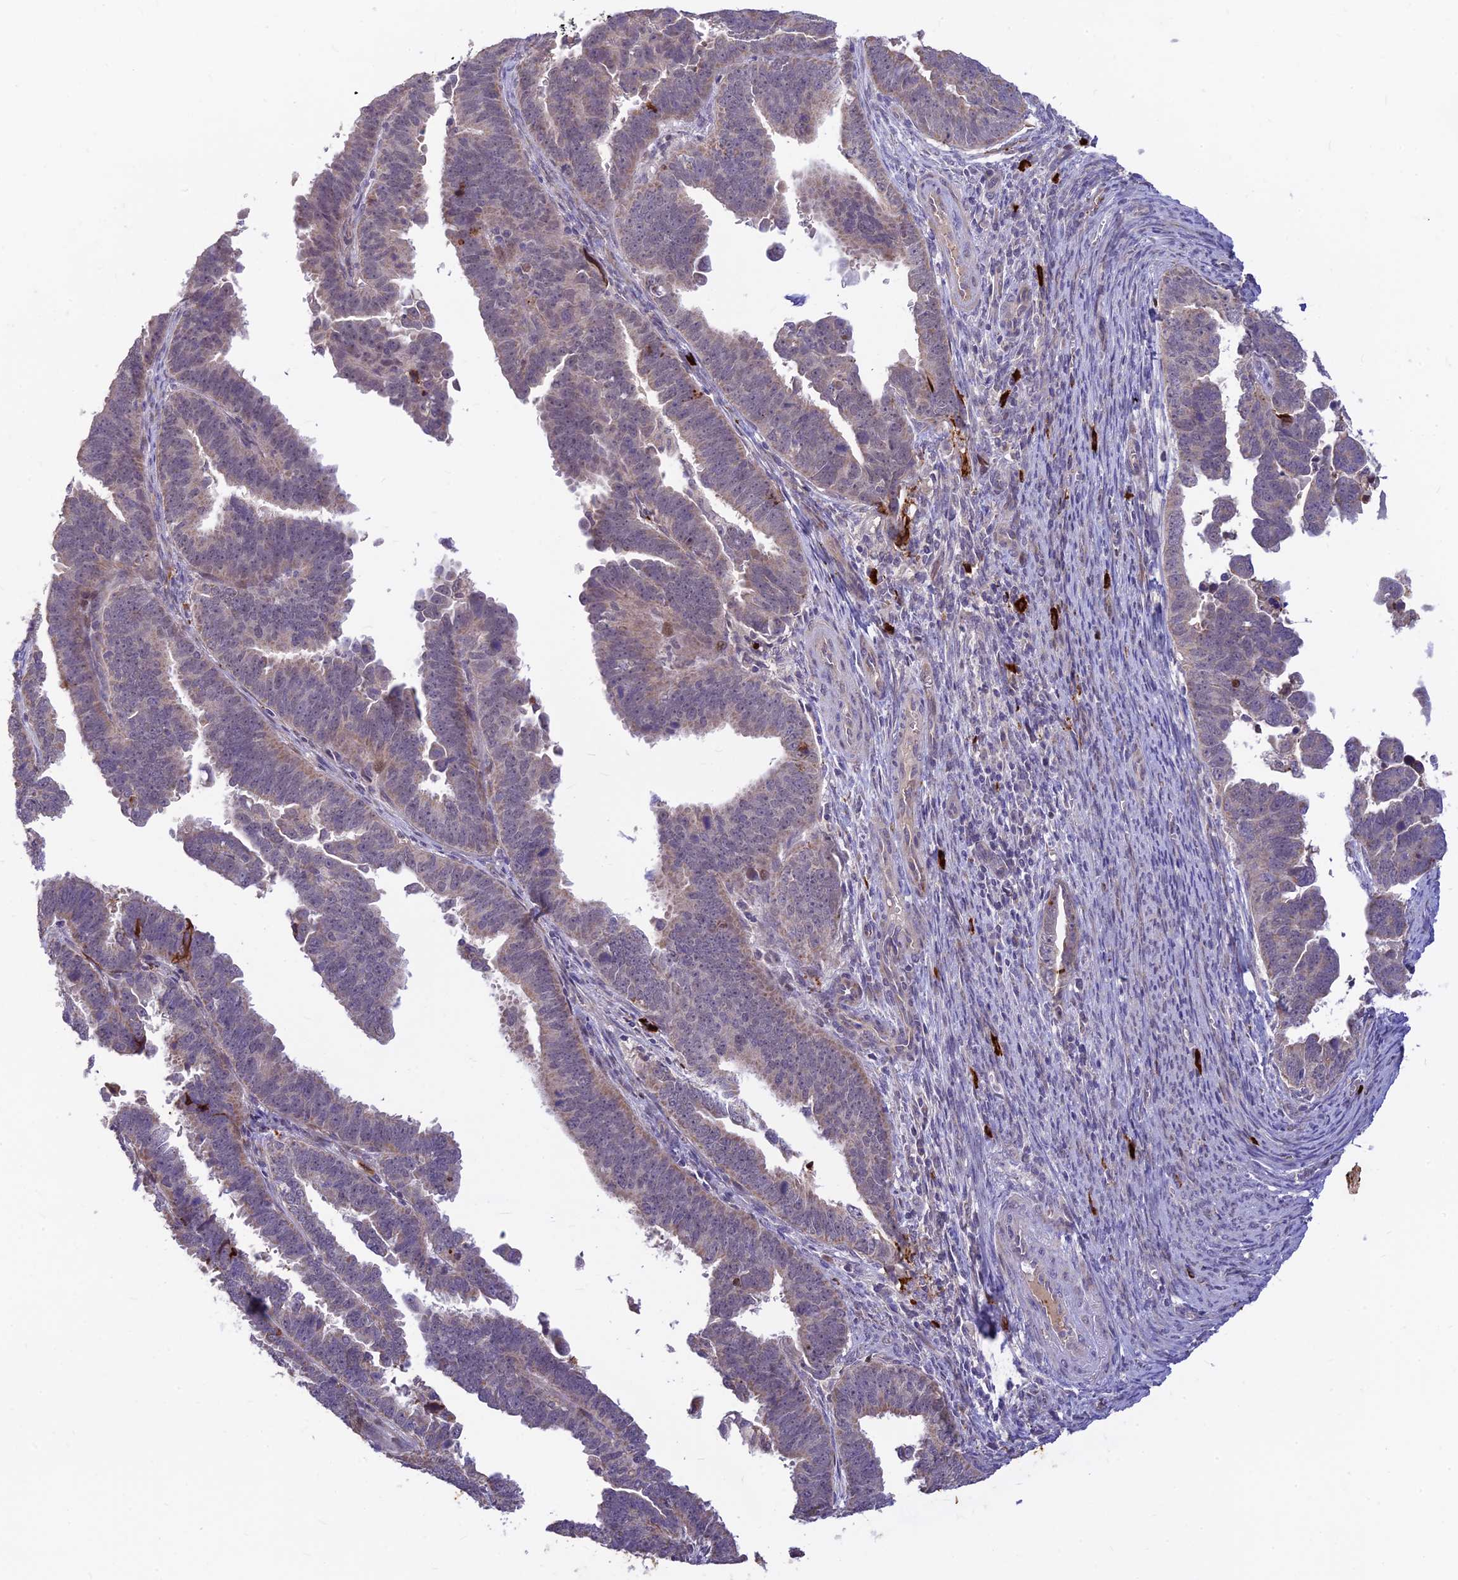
{"staining": {"intensity": "negative", "quantity": "none", "location": "none"}, "tissue": "endometrial cancer", "cell_type": "Tumor cells", "image_type": "cancer", "snomed": [{"axis": "morphology", "description": "Adenocarcinoma, NOS"}, {"axis": "topography", "description": "Endometrium"}], "caption": "Photomicrograph shows no significant protein staining in tumor cells of endometrial cancer (adenocarcinoma).", "gene": "ASPDH", "patient": {"sex": "female", "age": 75}}